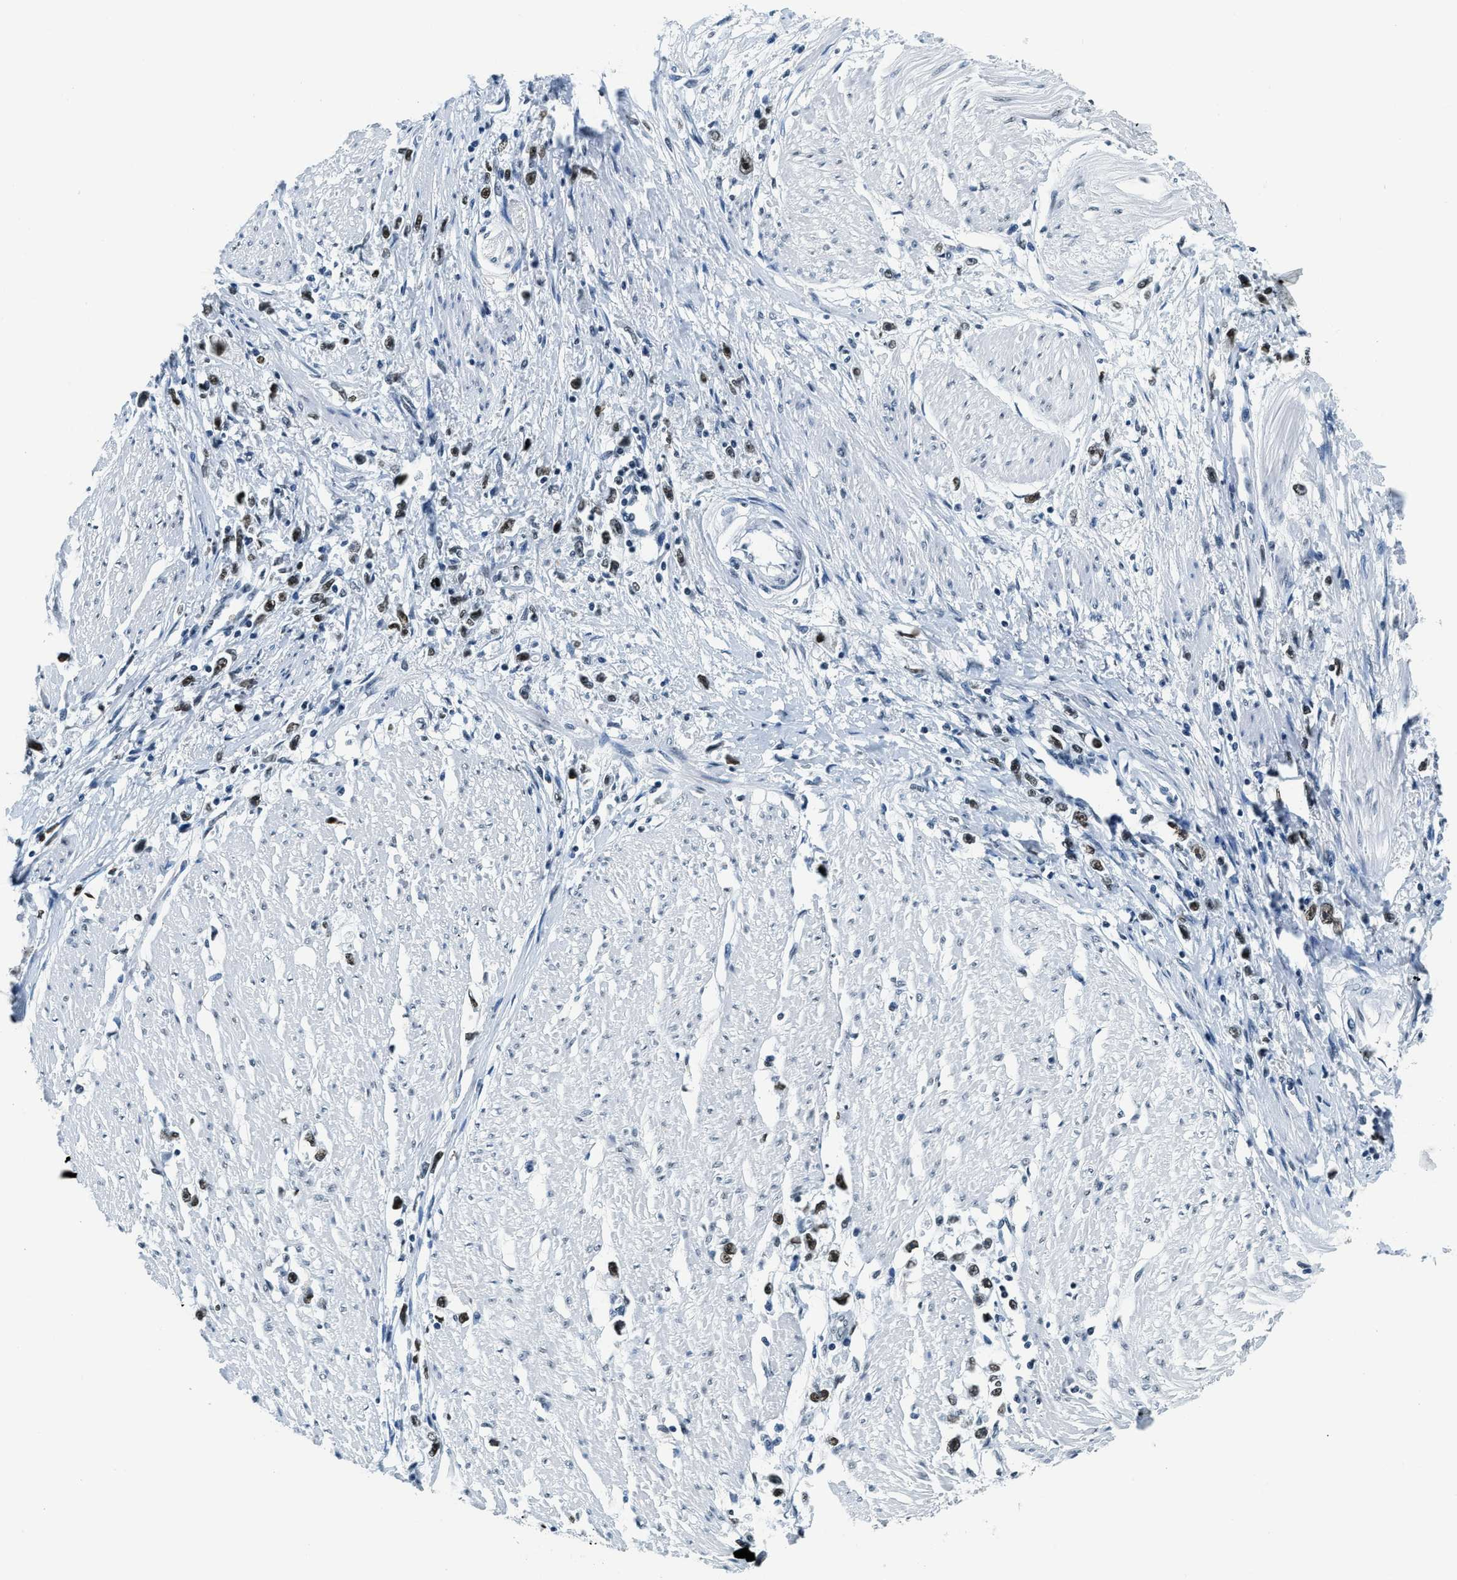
{"staining": {"intensity": "strong", "quantity": ">75%", "location": "nuclear"}, "tissue": "stomach cancer", "cell_type": "Tumor cells", "image_type": "cancer", "snomed": [{"axis": "morphology", "description": "Adenocarcinoma, NOS"}, {"axis": "topography", "description": "Stomach"}], "caption": "Immunohistochemical staining of human adenocarcinoma (stomach) displays high levels of strong nuclear protein expression in about >75% of tumor cells. Ihc stains the protein in brown and the nuclei are stained blue.", "gene": "TOP1", "patient": {"sex": "female", "age": 59}}